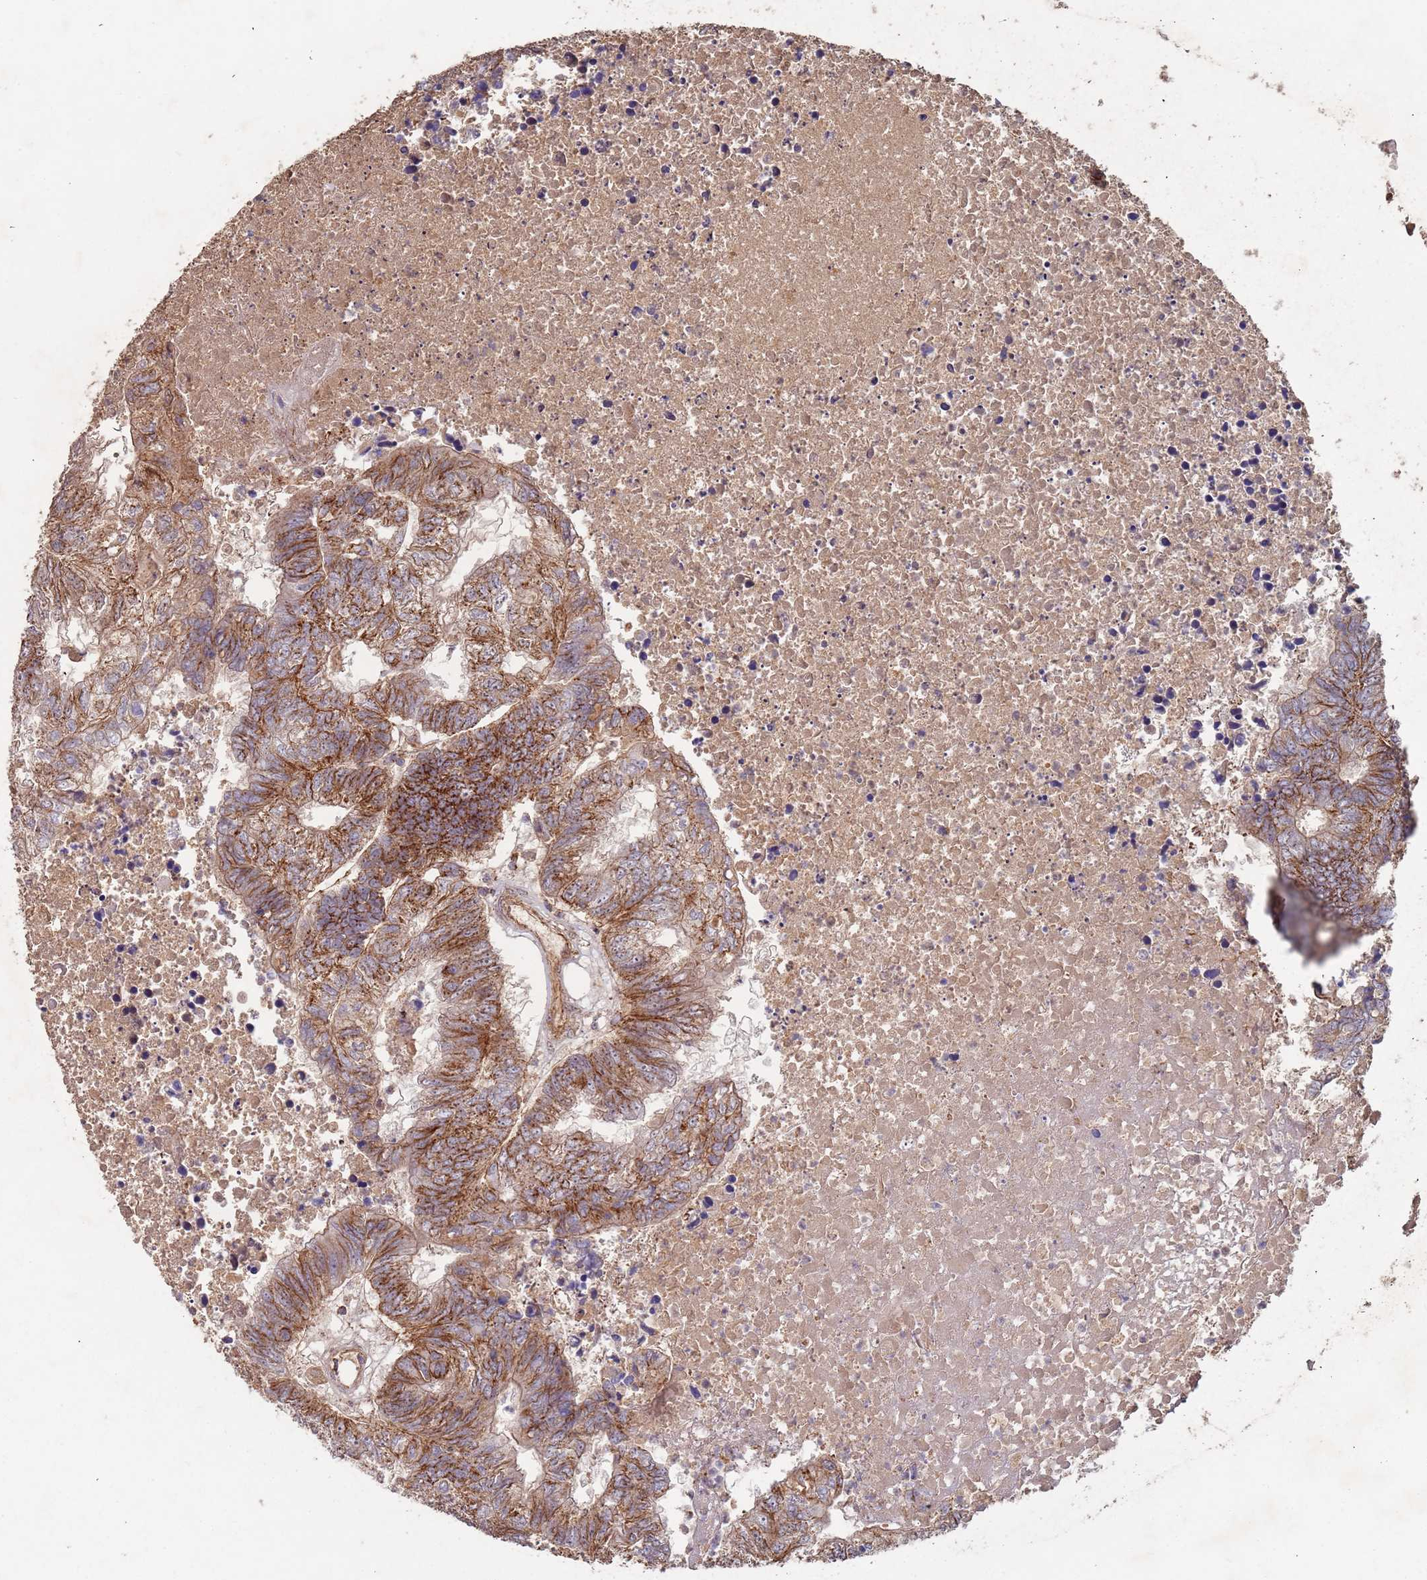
{"staining": {"intensity": "strong", "quantity": ">75%", "location": "cytoplasmic/membranous"}, "tissue": "colorectal cancer", "cell_type": "Tumor cells", "image_type": "cancer", "snomed": [{"axis": "morphology", "description": "Adenocarcinoma, NOS"}, {"axis": "topography", "description": "Colon"}], "caption": "Brown immunohistochemical staining in human colorectal cancer (adenocarcinoma) exhibits strong cytoplasmic/membranous staining in approximately >75% of tumor cells.", "gene": "KANSL1L", "patient": {"sex": "female", "age": 48}}